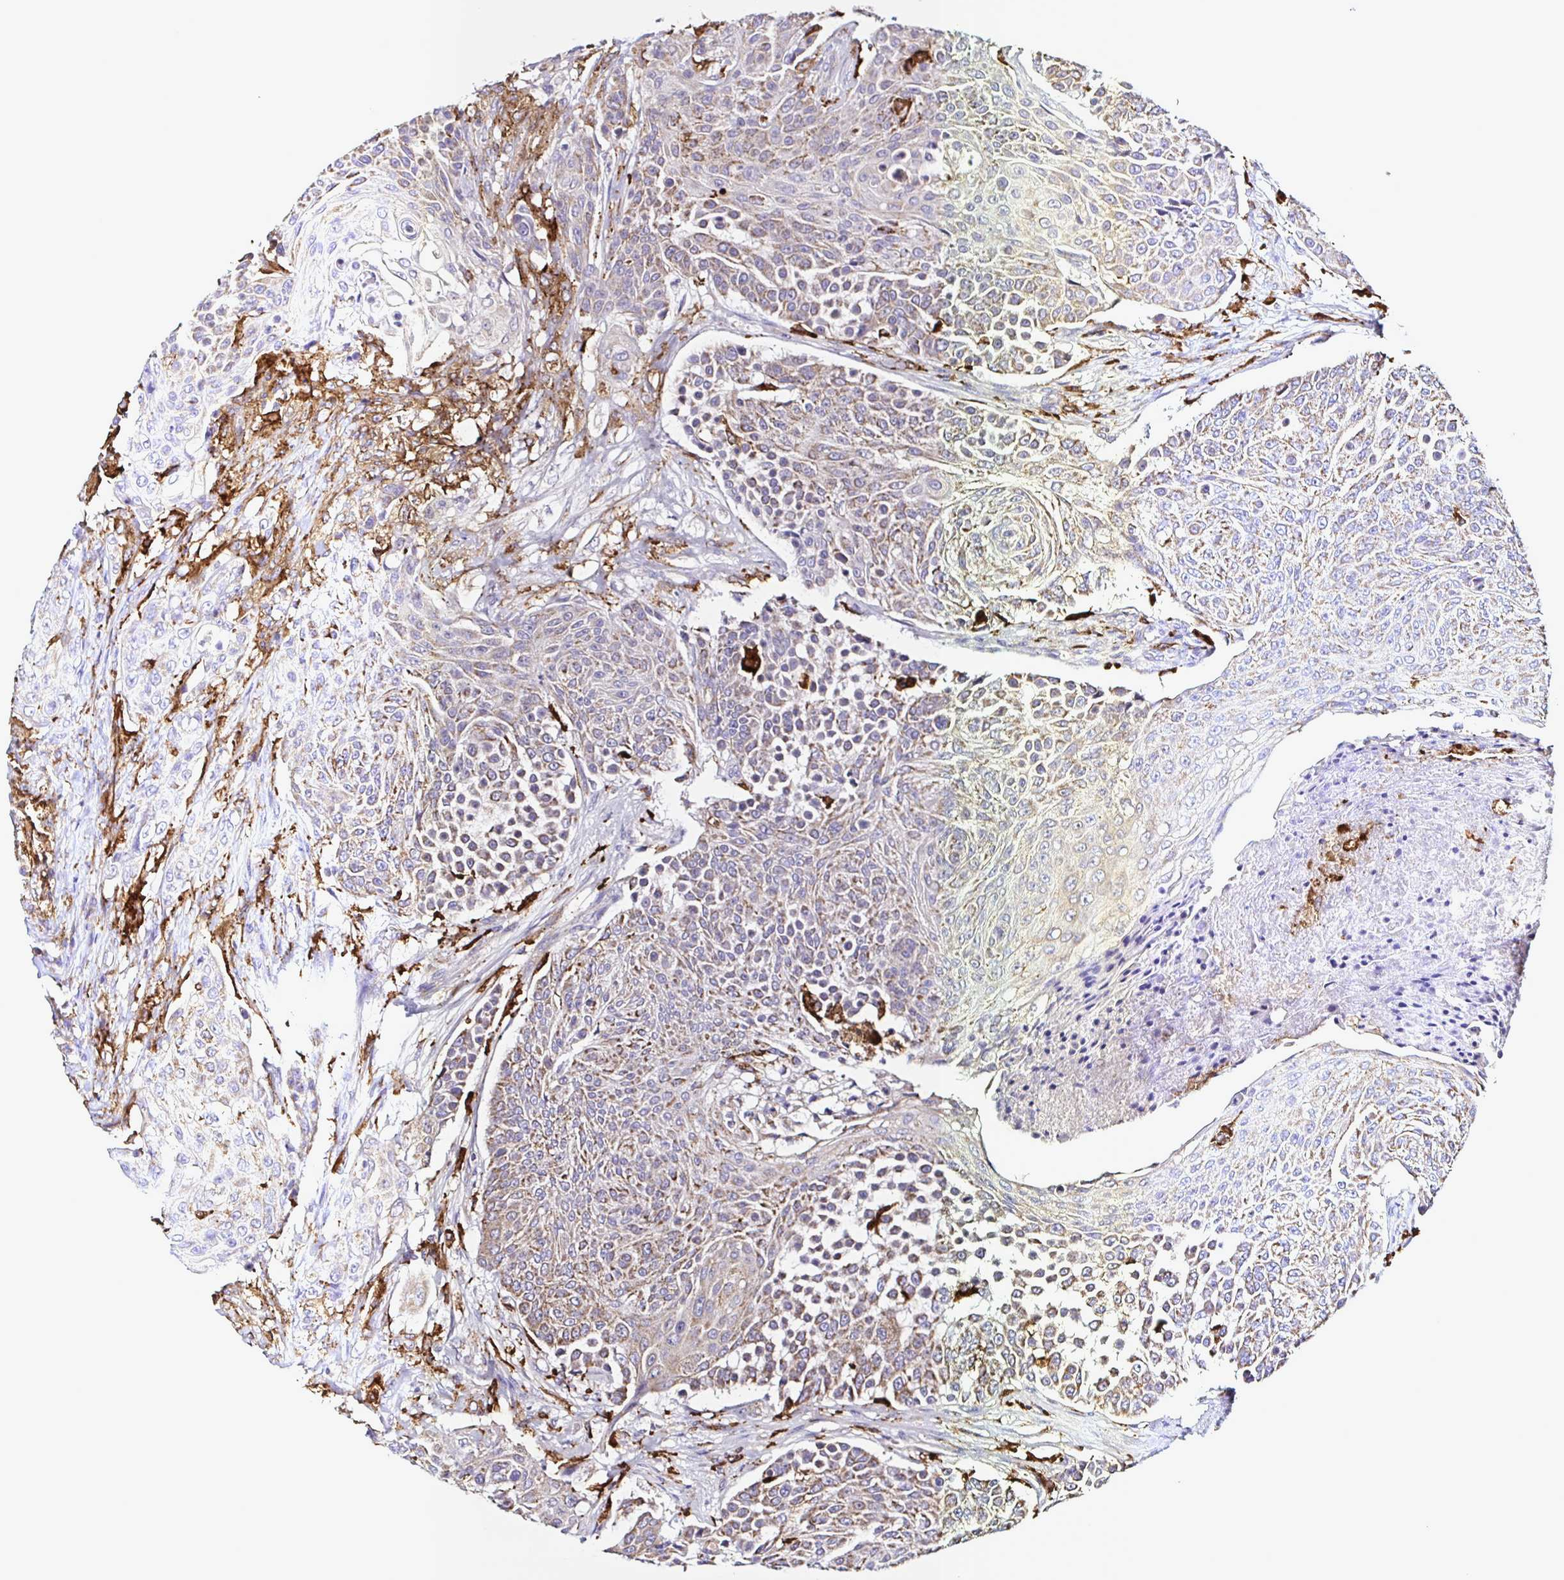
{"staining": {"intensity": "moderate", "quantity": "25%-75%", "location": "cytoplasmic/membranous"}, "tissue": "urothelial cancer", "cell_type": "Tumor cells", "image_type": "cancer", "snomed": [{"axis": "morphology", "description": "Urothelial carcinoma, High grade"}, {"axis": "topography", "description": "Urinary bladder"}], "caption": "A medium amount of moderate cytoplasmic/membranous staining is present in about 25%-75% of tumor cells in urothelial cancer tissue. The staining is performed using DAB (3,3'-diaminobenzidine) brown chromogen to label protein expression. The nuclei are counter-stained blue using hematoxylin.", "gene": "MSR1", "patient": {"sex": "female", "age": 63}}